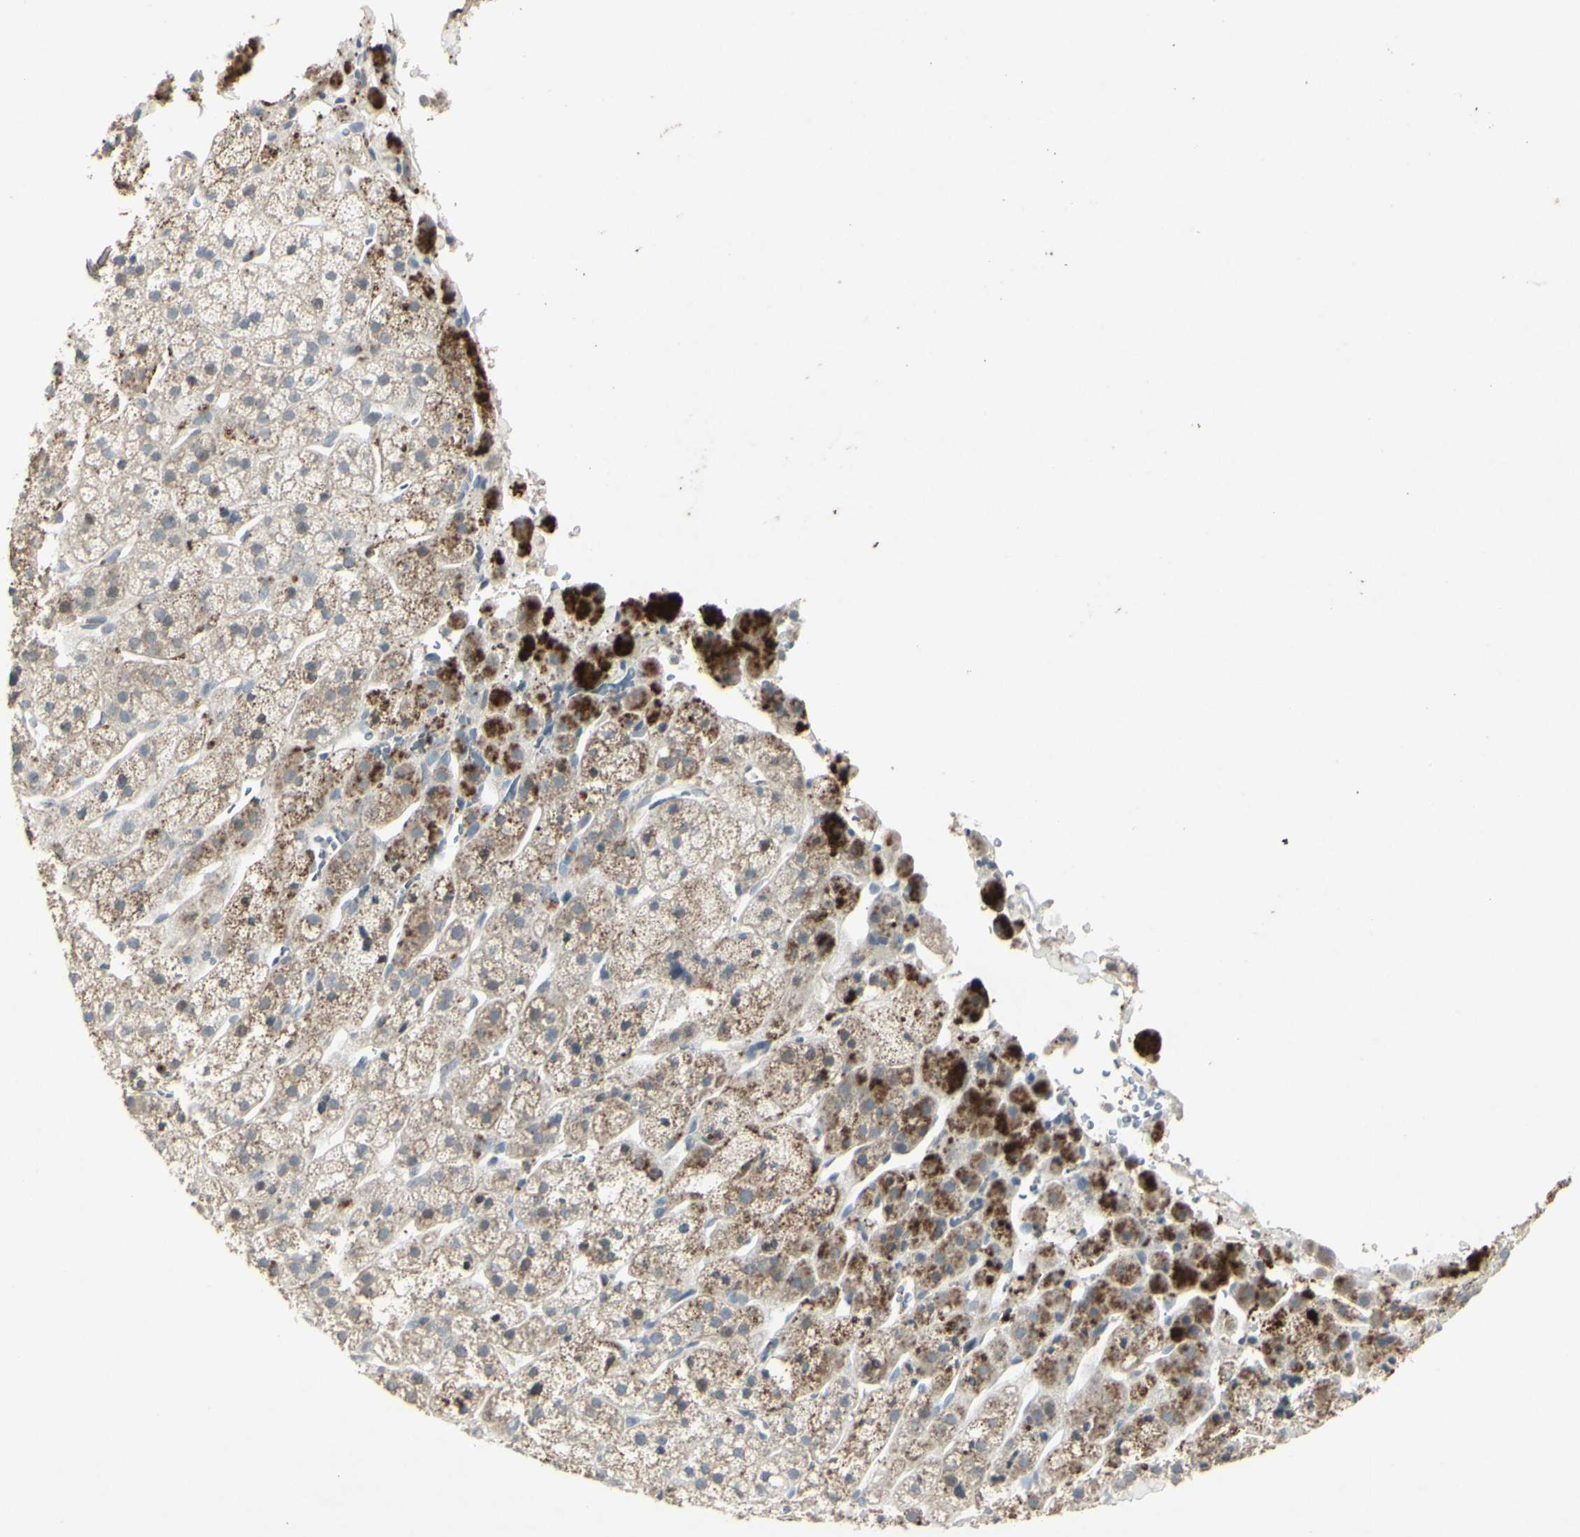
{"staining": {"intensity": "moderate", "quantity": ">75%", "location": "cytoplasmic/membranous"}, "tissue": "adrenal gland", "cell_type": "Glandular cells", "image_type": "normal", "snomed": [{"axis": "morphology", "description": "Normal tissue, NOS"}, {"axis": "topography", "description": "Adrenal gland"}], "caption": "High-power microscopy captured an immunohistochemistry (IHC) micrograph of unremarkable adrenal gland, revealing moderate cytoplasmic/membranous staining in about >75% of glandular cells.", "gene": "TIMM21", "patient": {"sex": "male", "age": 56}}